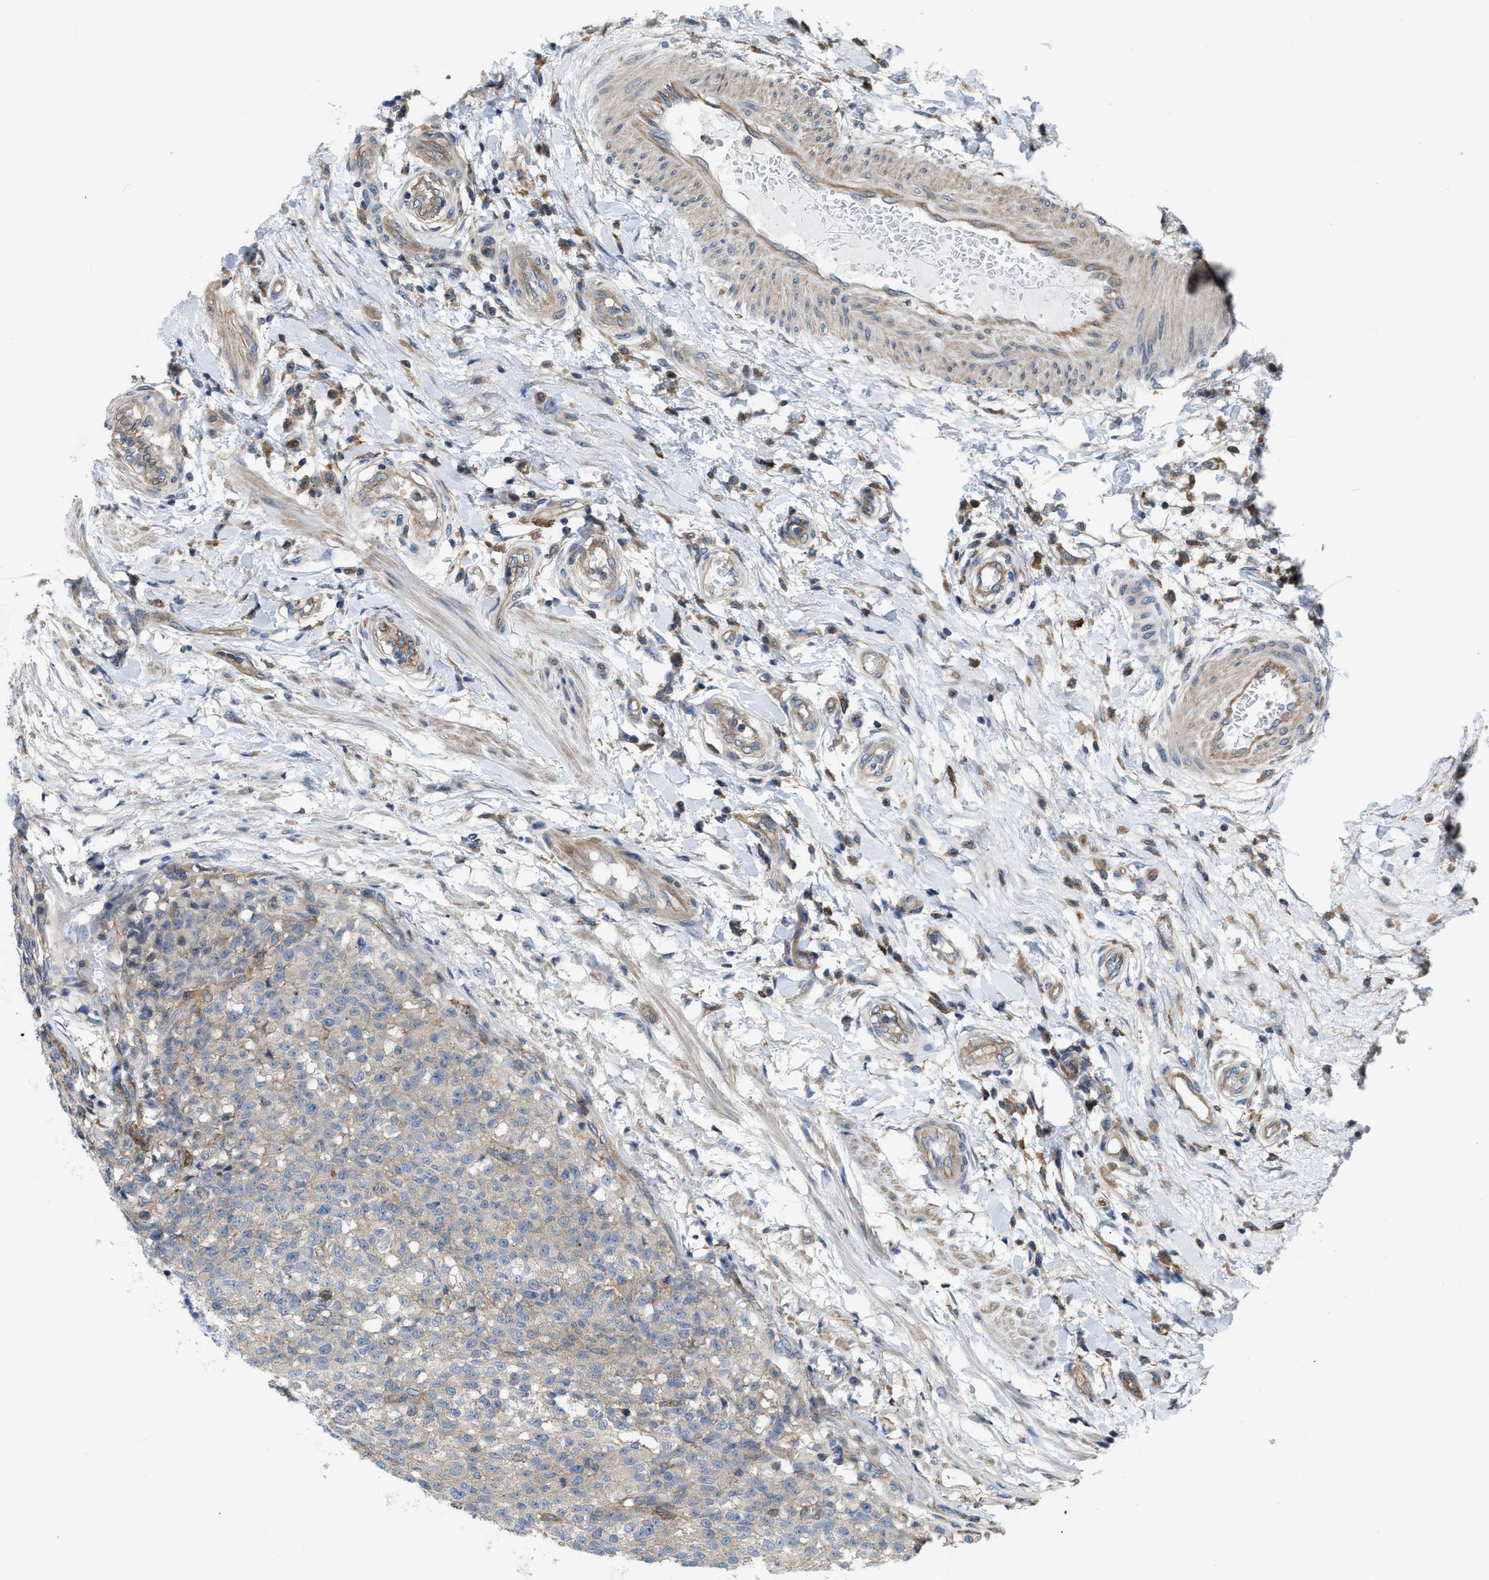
{"staining": {"intensity": "weak", "quantity": "<25%", "location": "cytoplasmic/membranous"}, "tissue": "testis cancer", "cell_type": "Tumor cells", "image_type": "cancer", "snomed": [{"axis": "morphology", "description": "Seminoma, NOS"}, {"axis": "topography", "description": "Testis"}], "caption": "Immunohistochemistry image of neoplastic tissue: testis cancer stained with DAB (3,3'-diaminobenzidine) displays no significant protein positivity in tumor cells.", "gene": "MYO18A", "patient": {"sex": "male", "age": 59}}